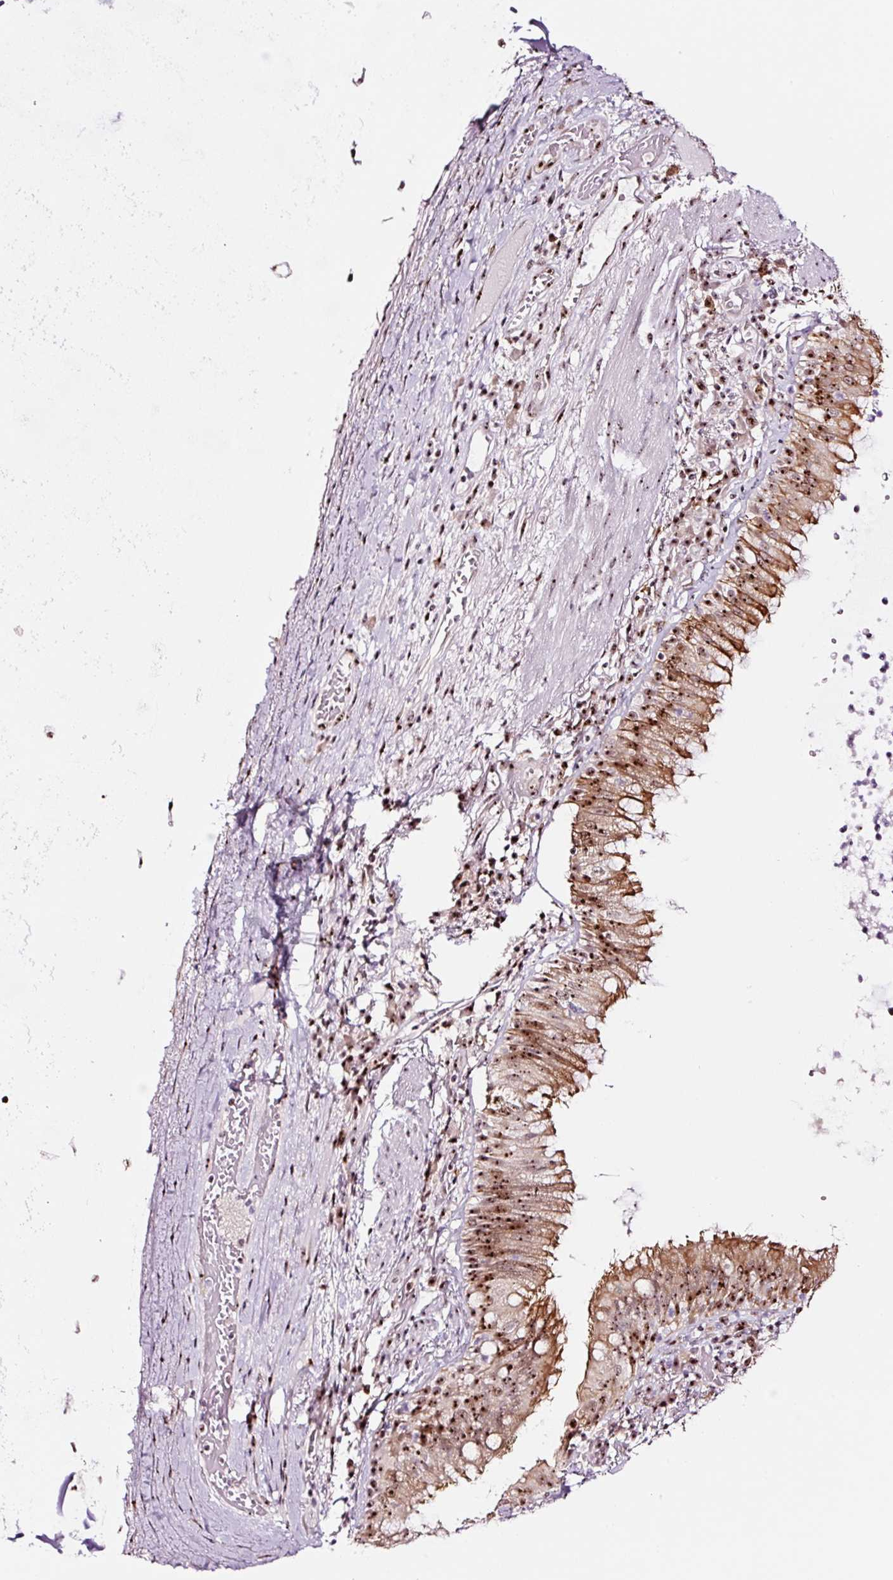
{"staining": {"intensity": "moderate", "quantity": ">75%", "location": "cytoplasmic/membranous,nuclear"}, "tissue": "bronchus", "cell_type": "Respiratory epithelial cells", "image_type": "normal", "snomed": [{"axis": "morphology", "description": "Normal tissue, NOS"}, {"axis": "topography", "description": "Cartilage tissue"}, {"axis": "topography", "description": "Bronchus"}], "caption": "Immunohistochemical staining of benign bronchus demonstrates >75% levels of moderate cytoplasmic/membranous,nuclear protein positivity in about >75% of respiratory epithelial cells.", "gene": "GNL3", "patient": {"sex": "male", "age": 56}}